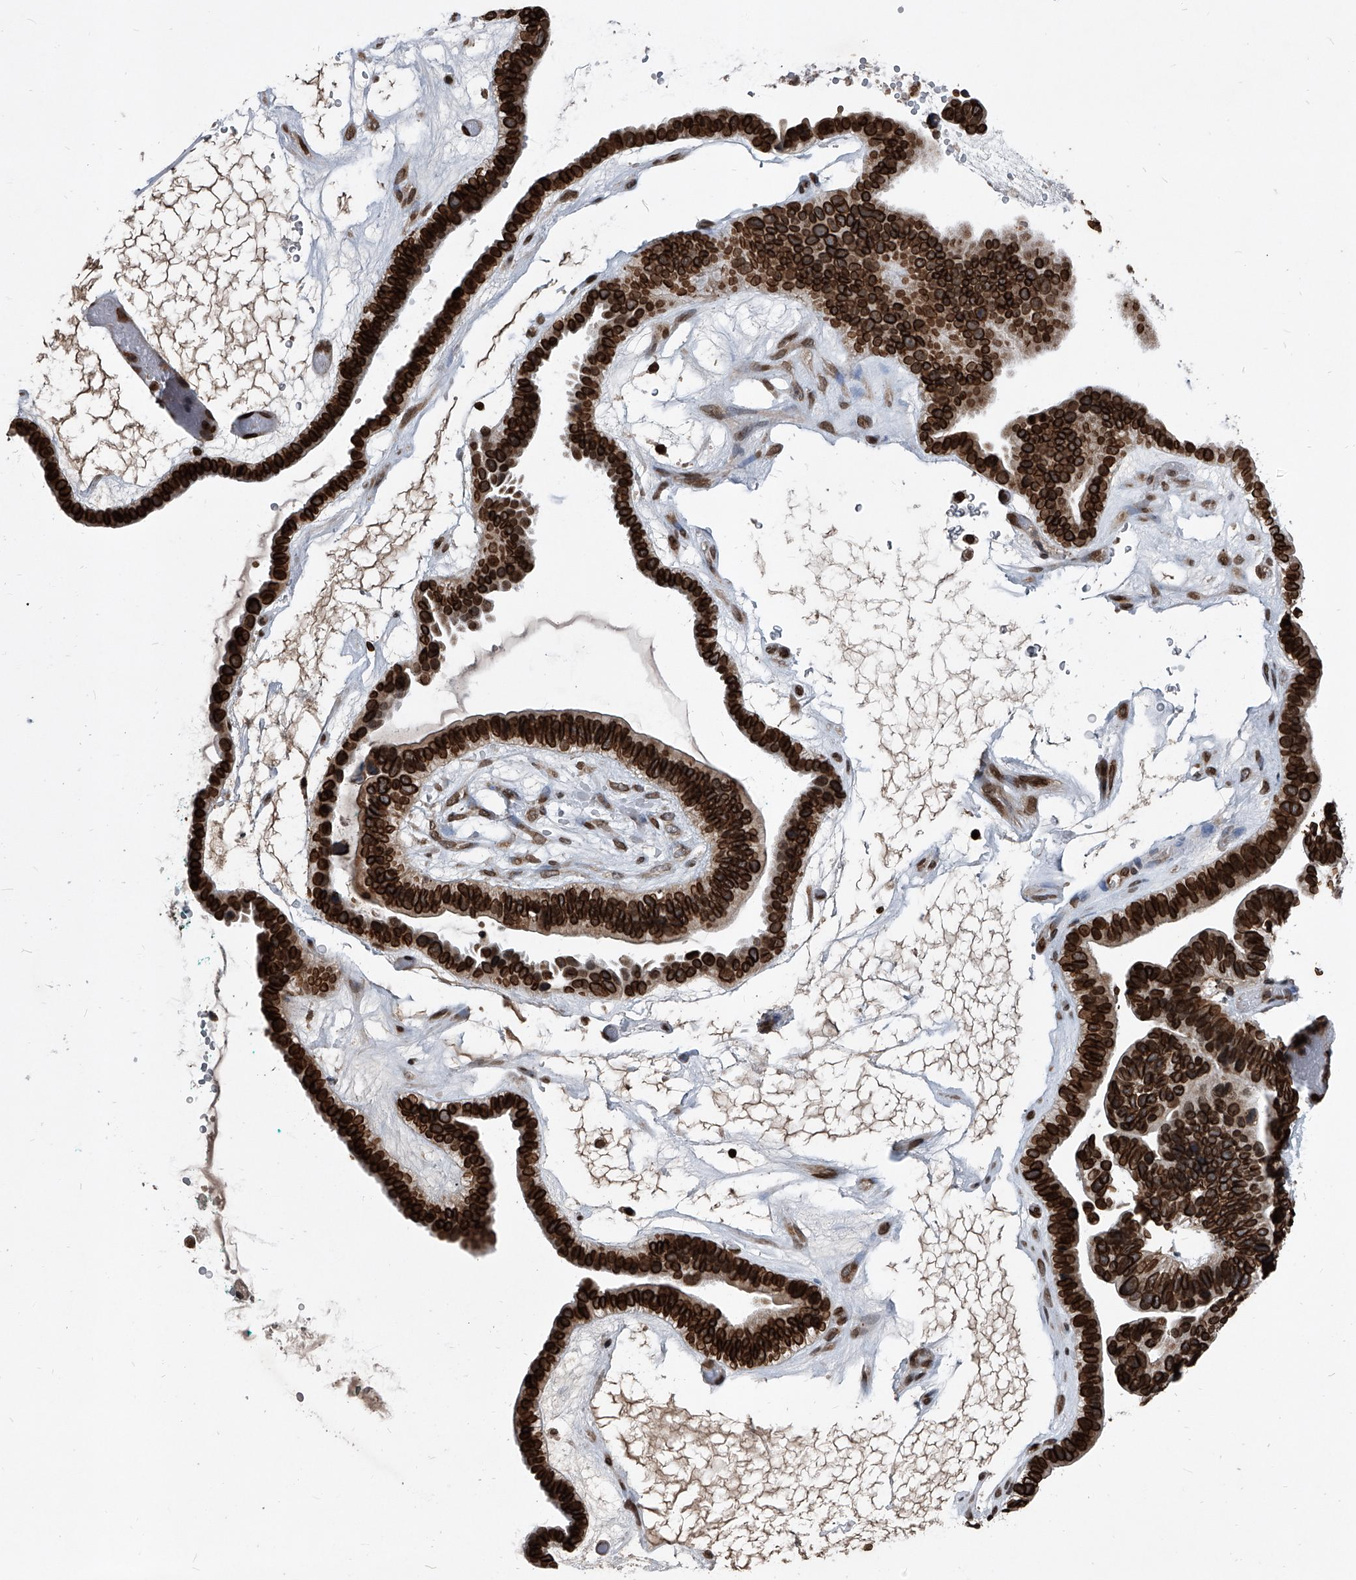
{"staining": {"intensity": "strong", "quantity": ">75%", "location": "cytoplasmic/membranous,nuclear"}, "tissue": "ovarian cancer", "cell_type": "Tumor cells", "image_type": "cancer", "snomed": [{"axis": "morphology", "description": "Cystadenocarcinoma, serous, NOS"}, {"axis": "topography", "description": "Ovary"}], "caption": "Immunohistochemical staining of human ovarian cancer (serous cystadenocarcinoma) reveals high levels of strong cytoplasmic/membranous and nuclear expression in approximately >75% of tumor cells.", "gene": "PHF20", "patient": {"sex": "female", "age": 56}}